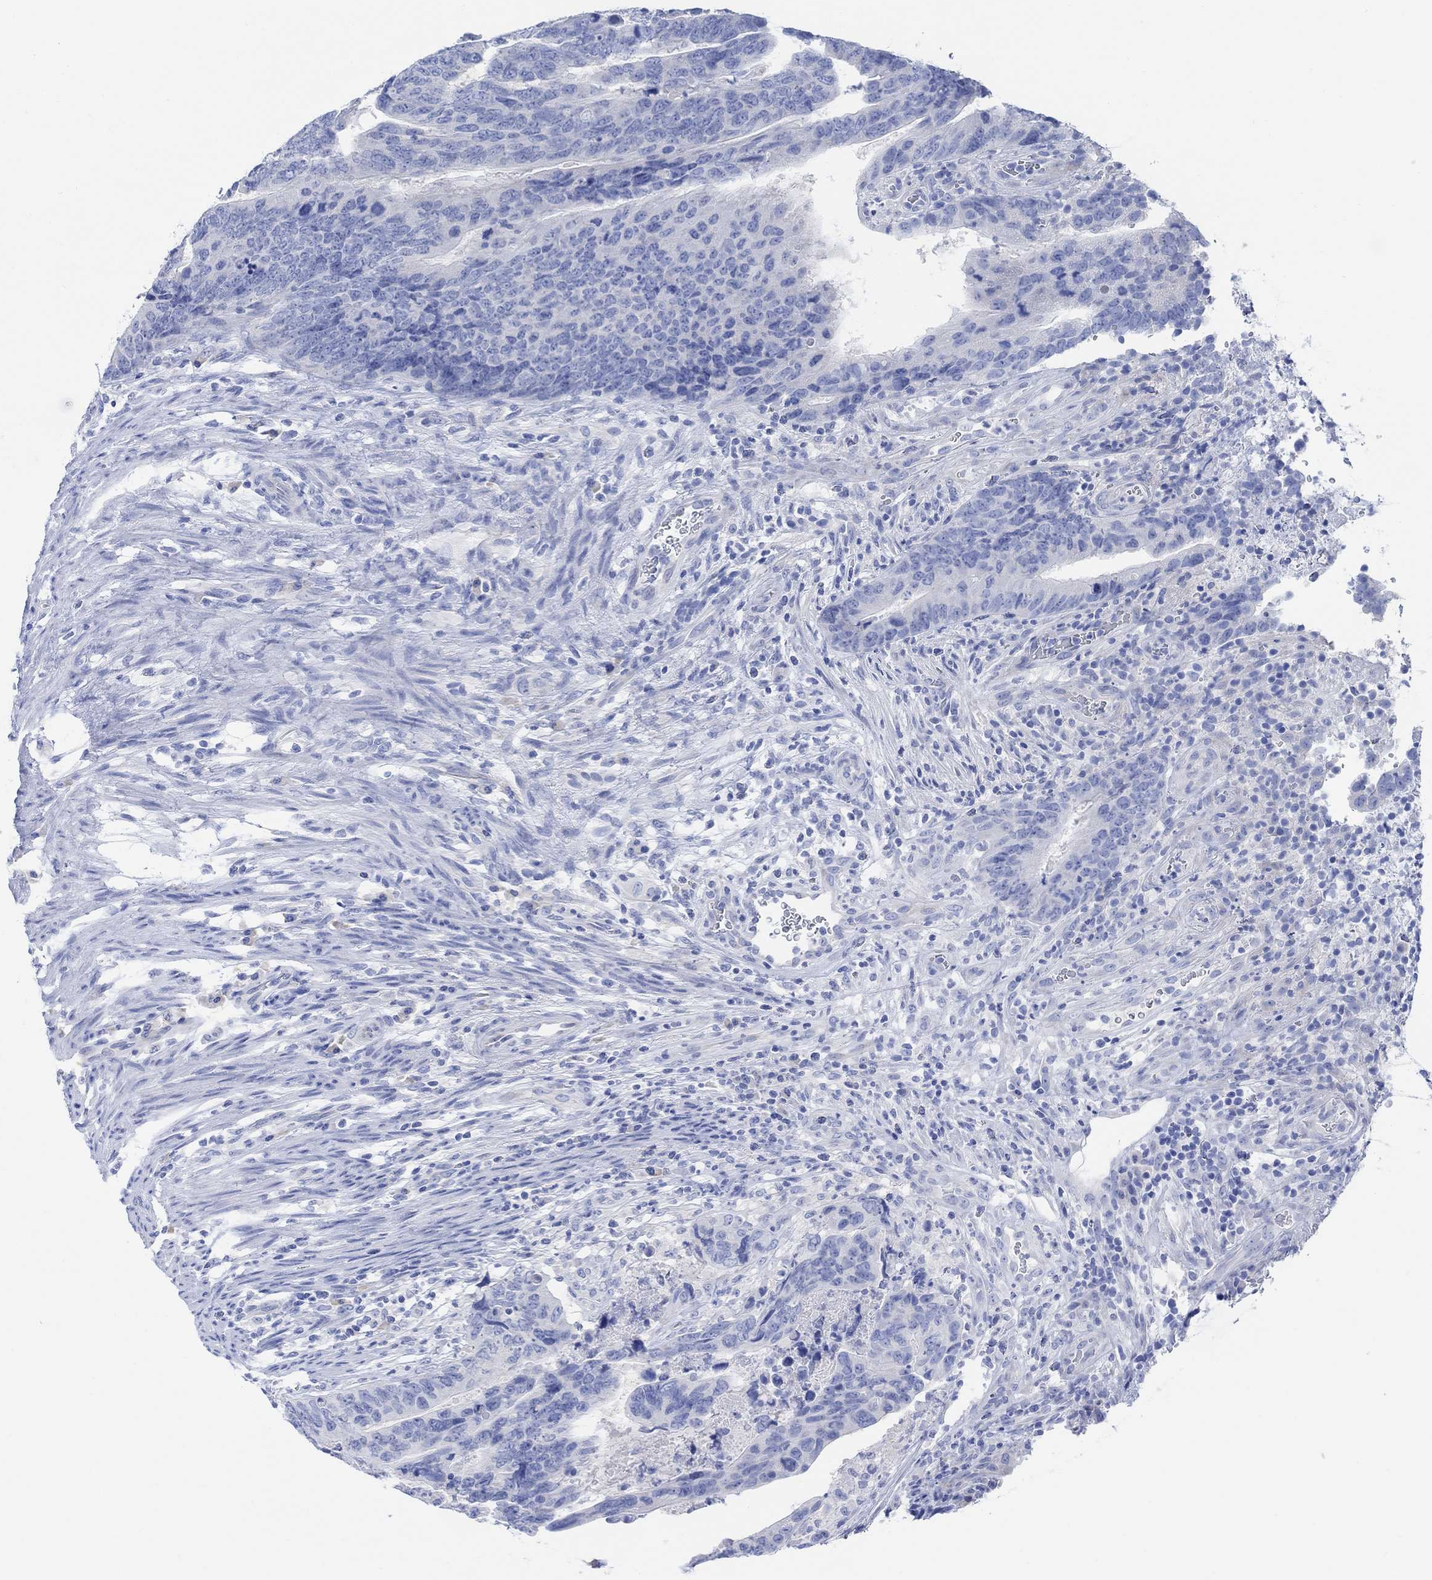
{"staining": {"intensity": "negative", "quantity": "none", "location": "none"}, "tissue": "colorectal cancer", "cell_type": "Tumor cells", "image_type": "cancer", "snomed": [{"axis": "morphology", "description": "Adenocarcinoma, NOS"}, {"axis": "topography", "description": "Colon"}], "caption": "The photomicrograph reveals no significant staining in tumor cells of colorectal cancer (adenocarcinoma). (Brightfield microscopy of DAB (3,3'-diaminobenzidine) immunohistochemistry at high magnification).", "gene": "GNG13", "patient": {"sex": "female", "age": 56}}